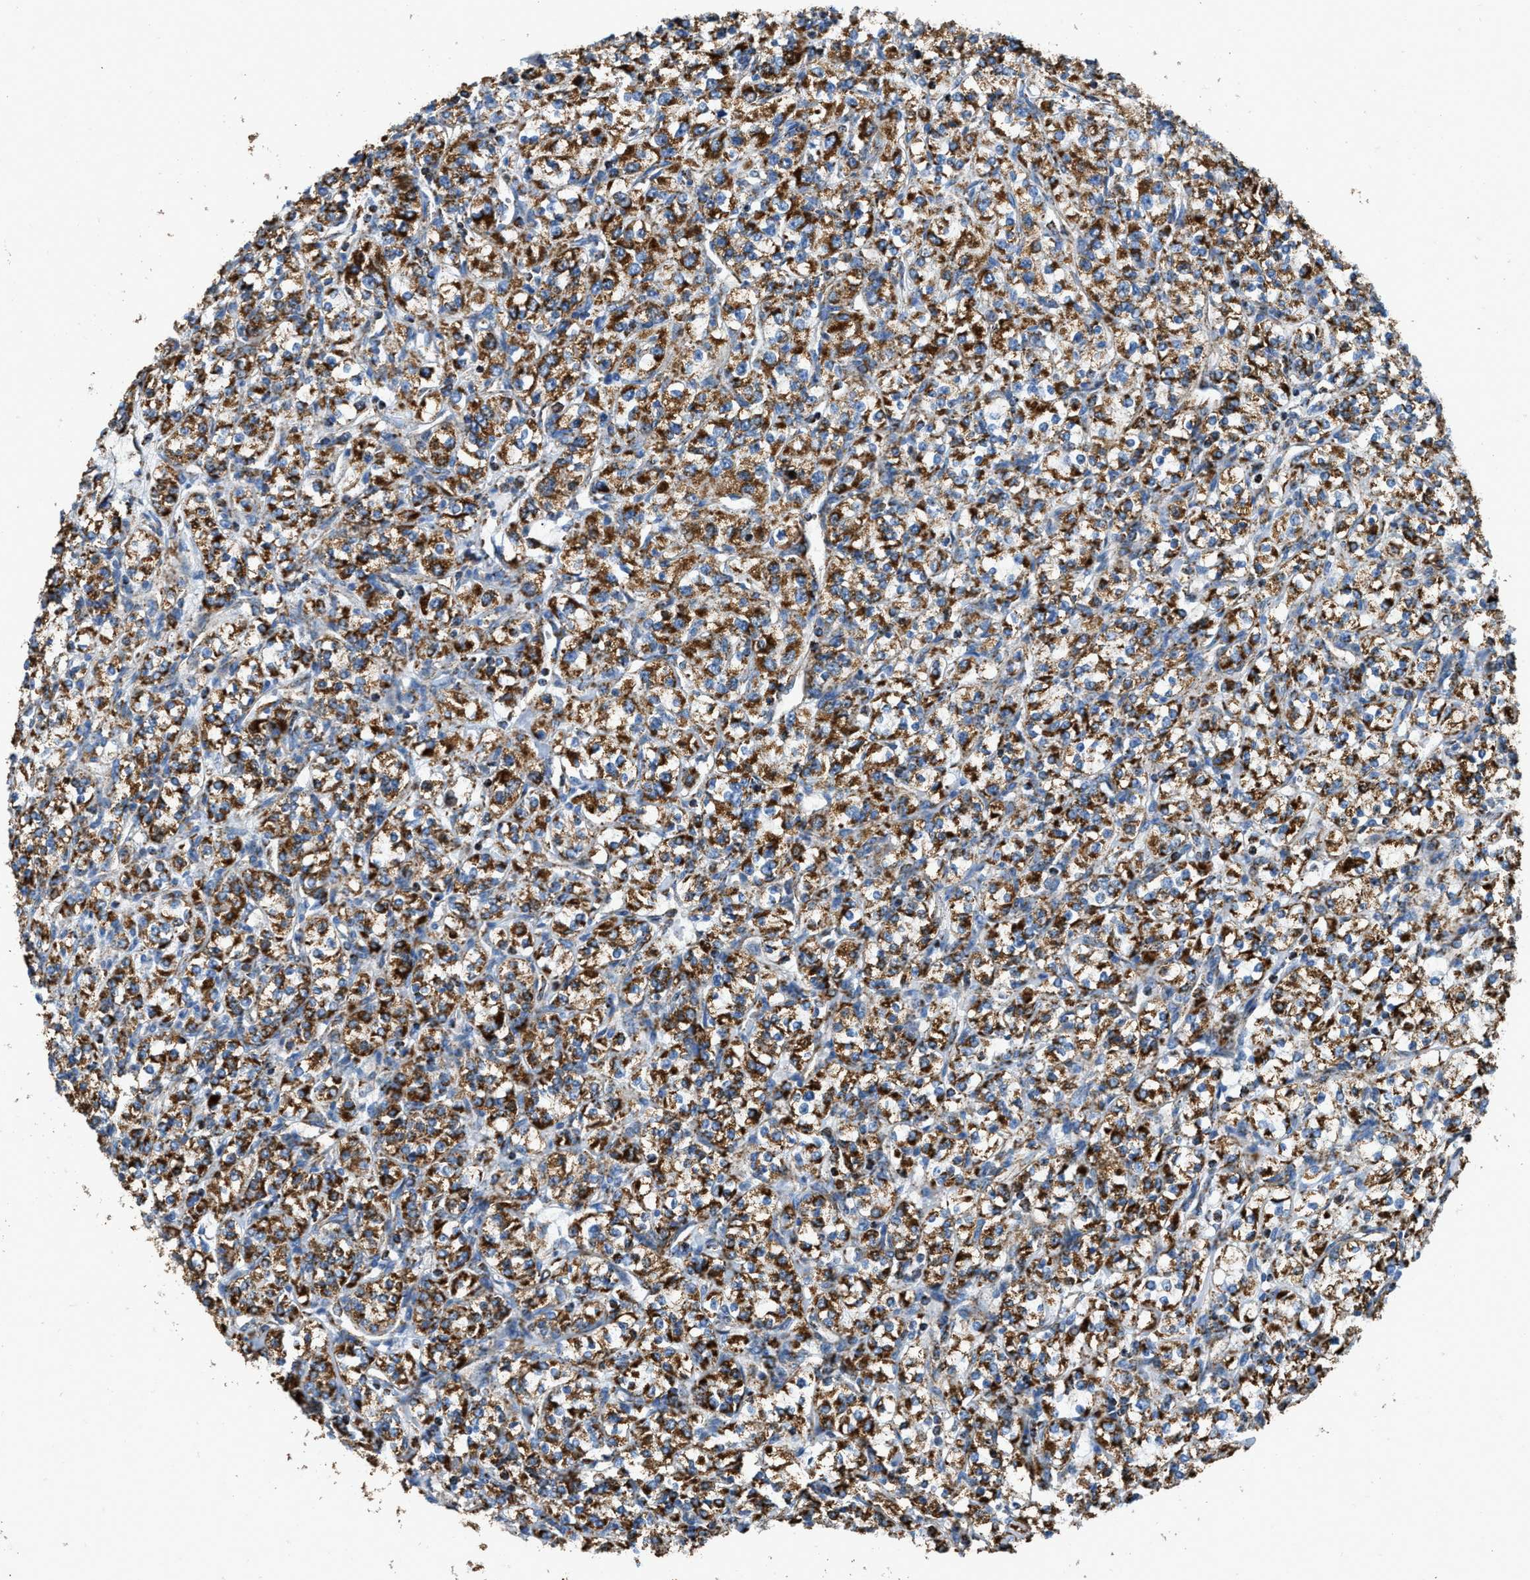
{"staining": {"intensity": "strong", "quantity": ">75%", "location": "cytoplasmic/membranous"}, "tissue": "renal cancer", "cell_type": "Tumor cells", "image_type": "cancer", "snomed": [{"axis": "morphology", "description": "Adenocarcinoma, NOS"}, {"axis": "topography", "description": "Kidney"}], "caption": "Immunohistochemistry photomicrograph of adenocarcinoma (renal) stained for a protein (brown), which demonstrates high levels of strong cytoplasmic/membranous positivity in approximately >75% of tumor cells.", "gene": "ETFB", "patient": {"sex": "male", "age": 77}}